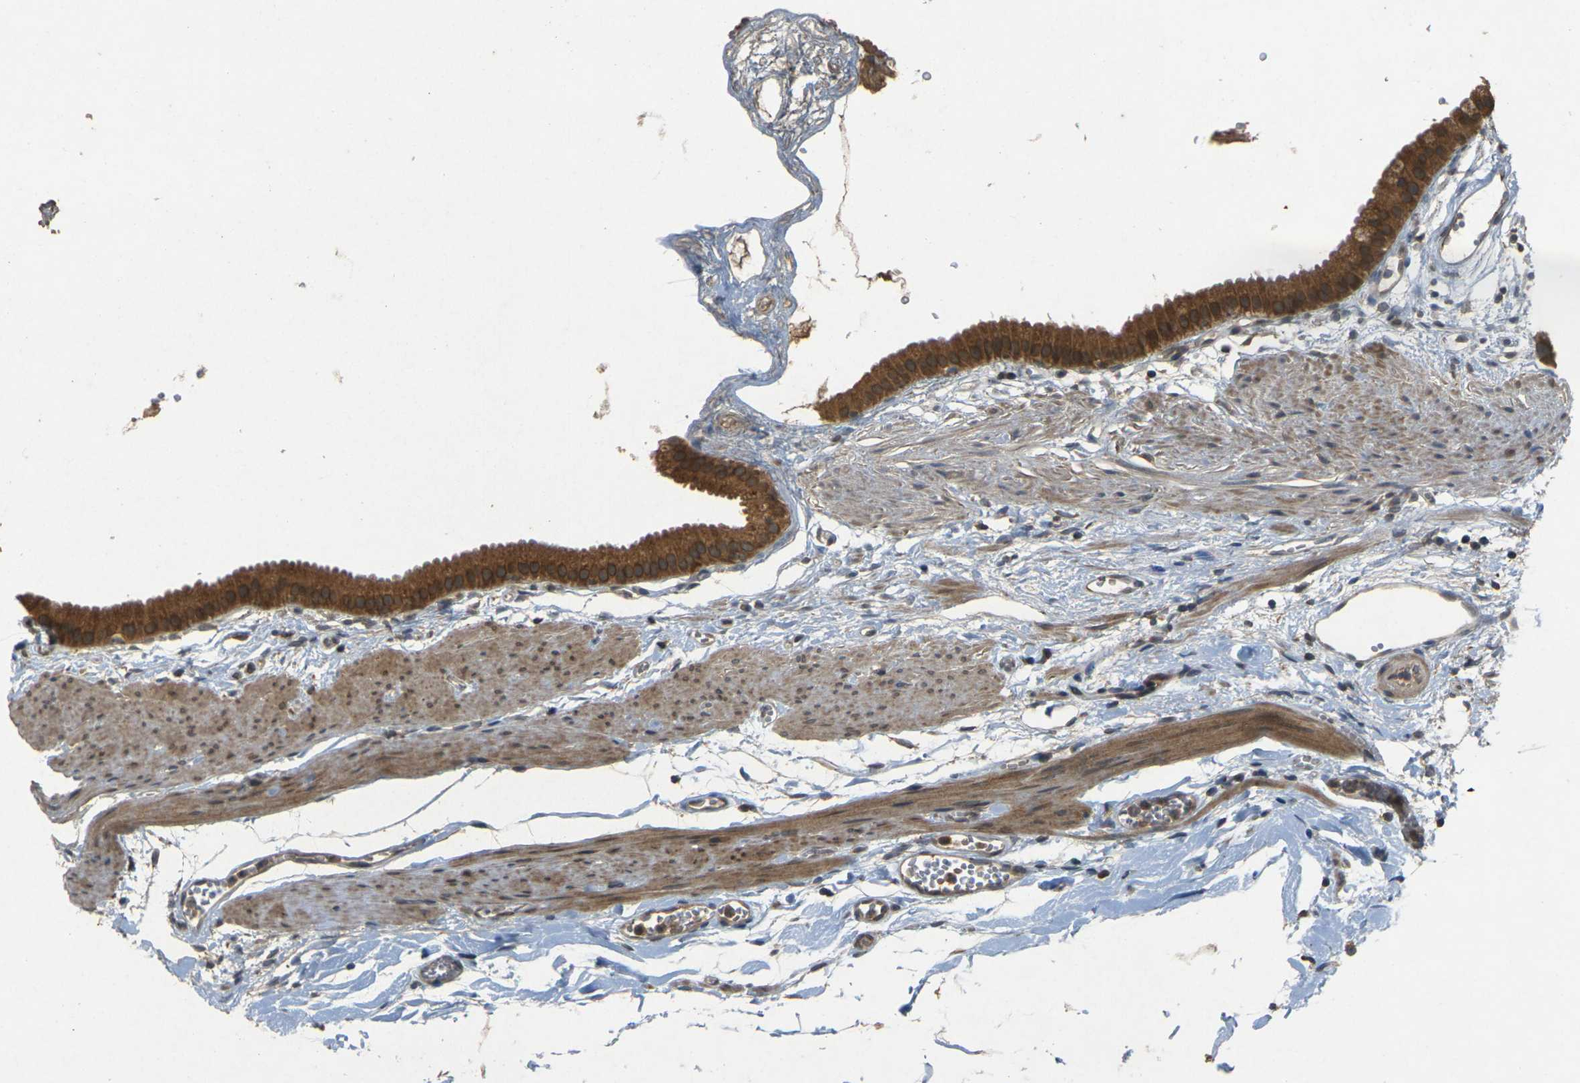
{"staining": {"intensity": "strong", "quantity": ">75%", "location": "cytoplasmic/membranous,nuclear"}, "tissue": "gallbladder", "cell_type": "Glandular cells", "image_type": "normal", "snomed": [{"axis": "morphology", "description": "Normal tissue, NOS"}, {"axis": "topography", "description": "Gallbladder"}], "caption": "The immunohistochemical stain shows strong cytoplasmic/membranous,nuclear positivity in glandular cells of normal gallbladder. The protein is stained brown, and the nuclei are stained in blue (DAB IHC with brightfield microscopy, high magnification).", "gene": "ERN1", "patient": {"sex": "female", "age": 64}}